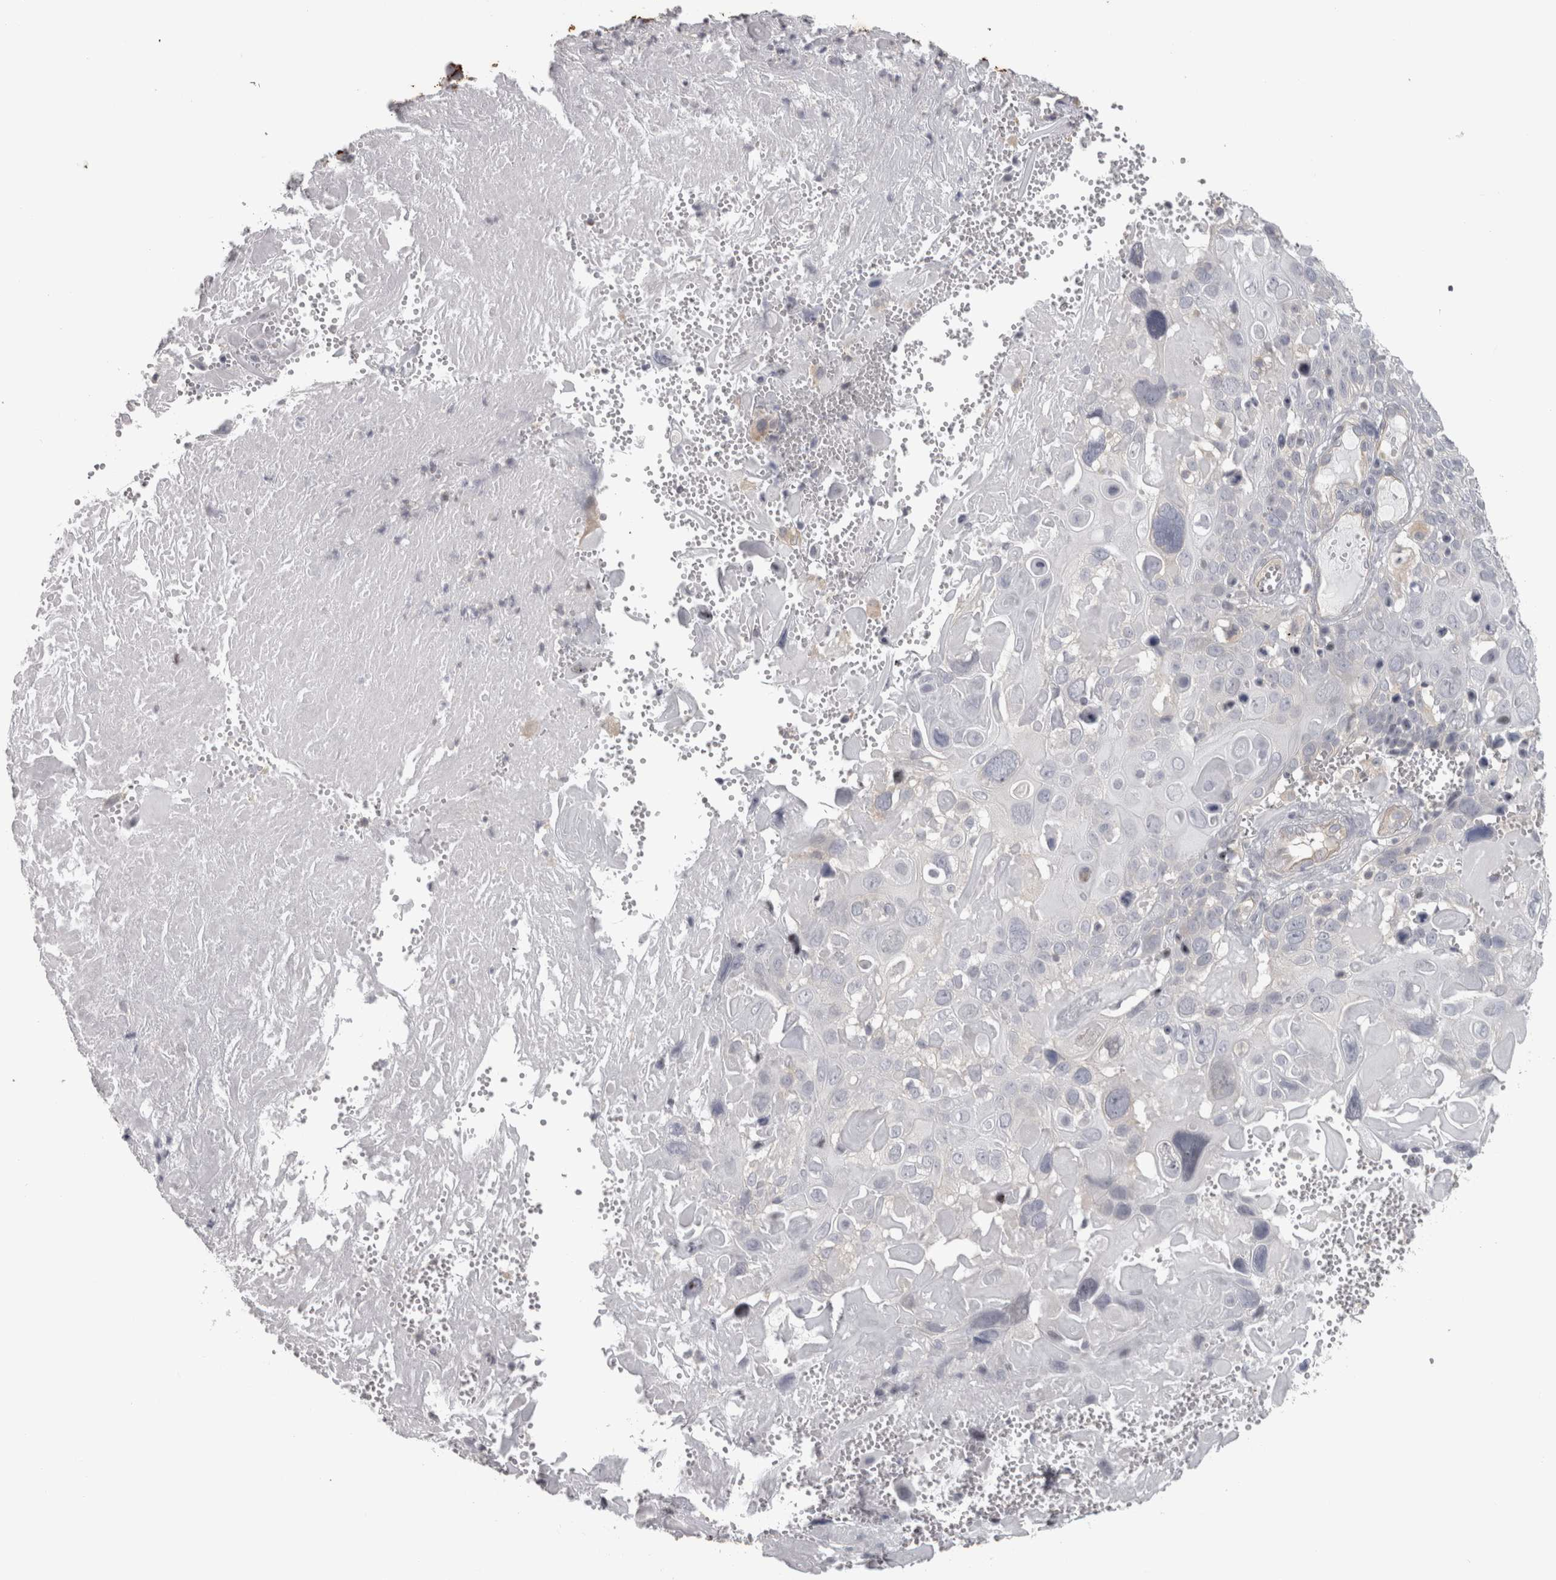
{"staining": {"intensity": "negative", "quantity": "none", "location": "none"}, "tissue": "cervical cancer", "cell_type": "Tumor cells", "image_type": "cancer", "snomed": [{"axis": "morphology", "description": "Squamous cell carcinoma, NOS"}, {"axis": "topography", "description": "Cervix"}], "caption": "IHC image of neoplastic tissue: squamous cell carcinoma (cervical) stained with DAB exhibits no significant protein positivity in tumor cells.", "gene": "PPP1R12B", "patient": {"sex": "female", "age": 74}}